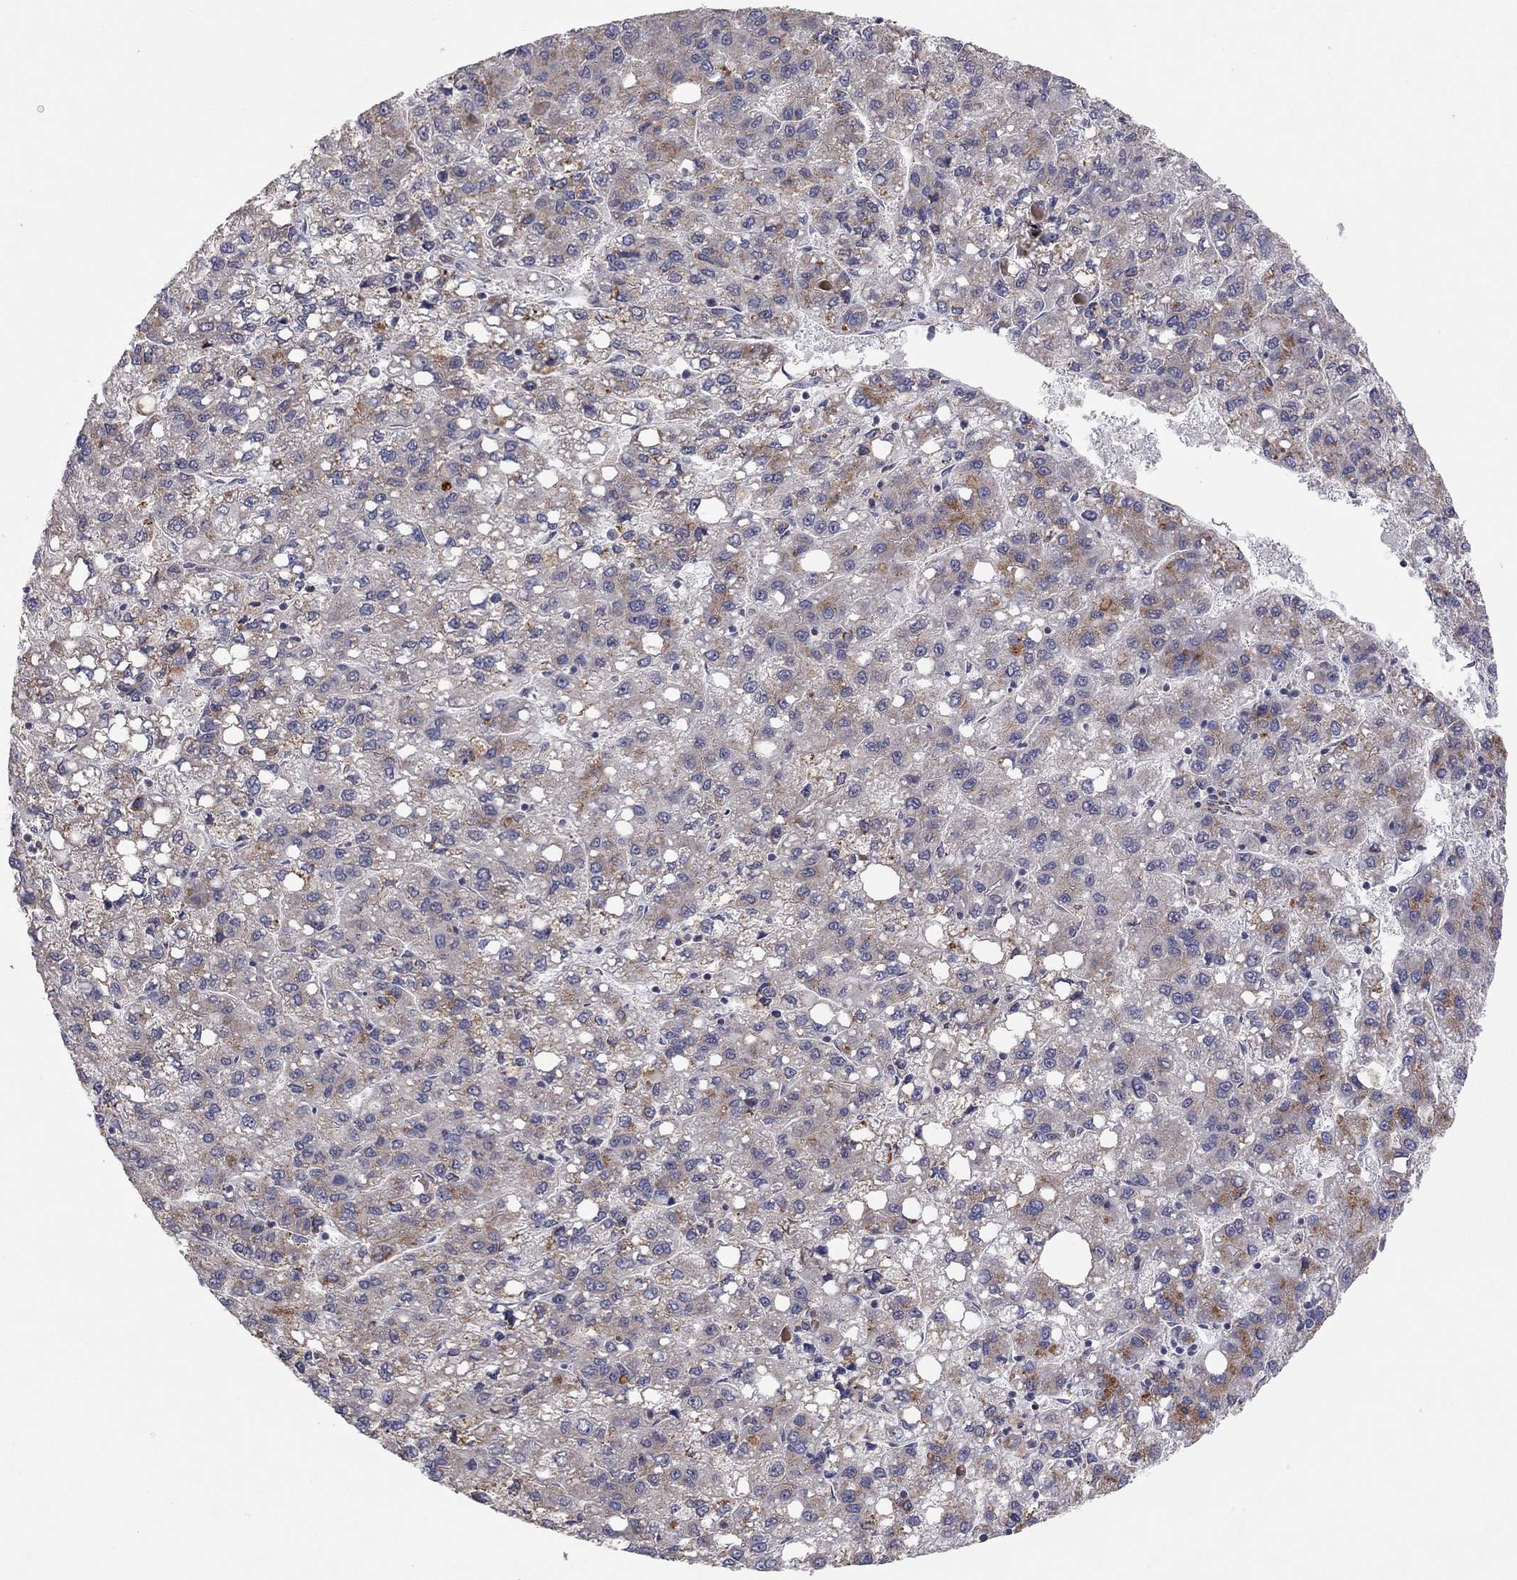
{"staining": {"intensity": "moderate", "quantity": "<25%", "location": "cytoplasmic/membranous"}, "tissue": "liver cancer", "cell_type": "Tumor cells", "image_type": "cancer", "snomed": [{"axis": "morphology", "description": "Carcinoma, Hepatocellular, NOS"}, {"axis": "topography", "description": "Liver"}], "caption": "Immunohistochemistry (DAB (3,3'-diaminobenzidine)) staining of liver cancer demonstrates moderate cytoplasmic/membranous protein positivity in about <25% of tumor cells.", "gene": "CRACDL", "patient": {"sex": "female", "age": 82}}